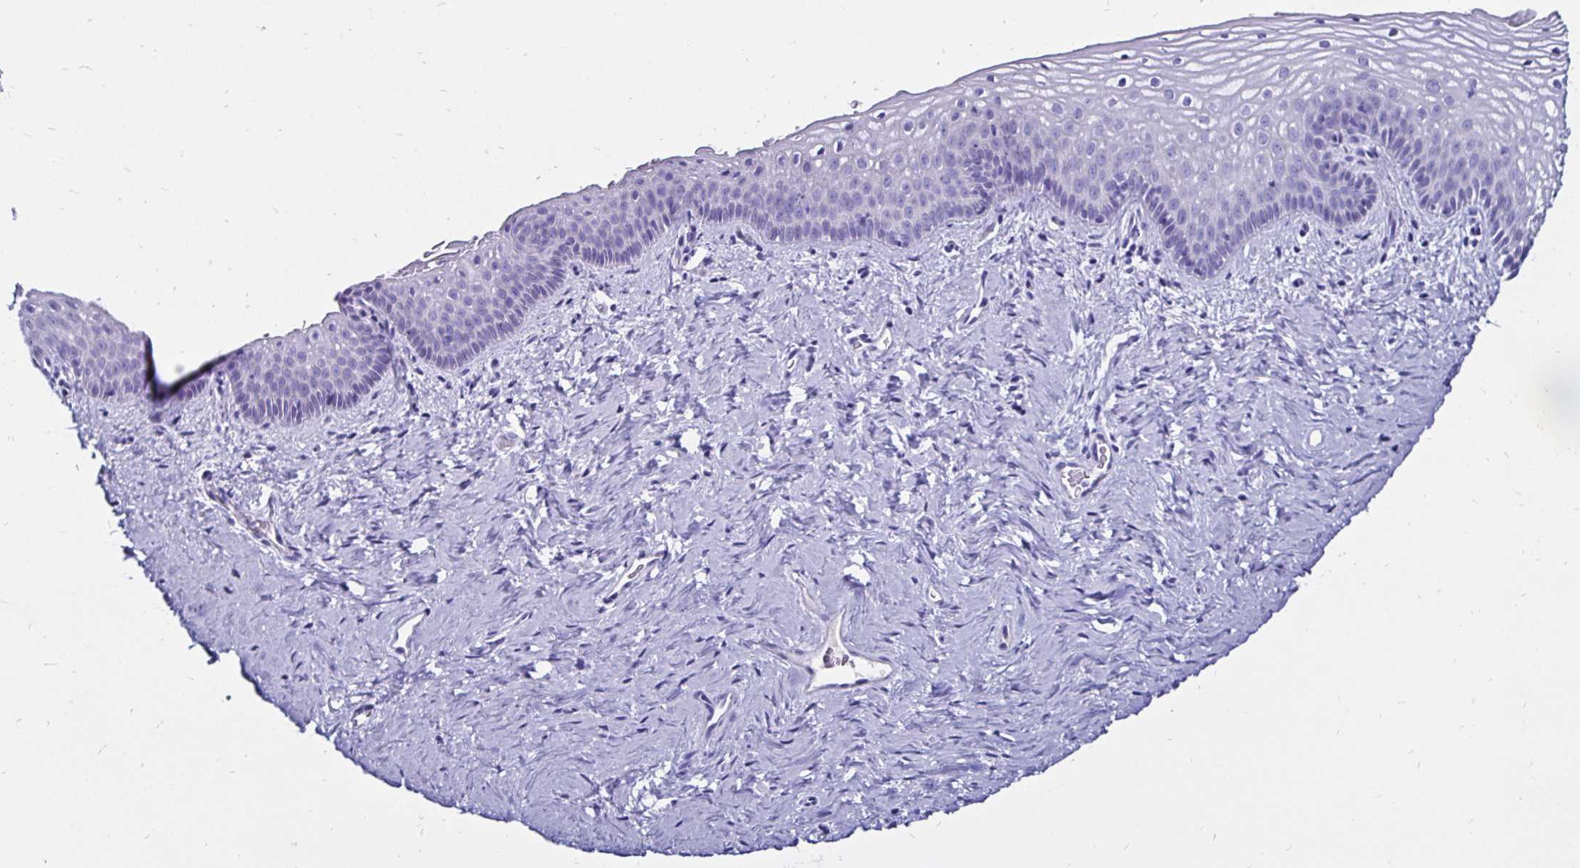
{"staining": {"intensity": "negative", "quantity": "none", "location": "none"}, "tissue": "vagina", "cell_type": "Squamous epithelial cells", "image_type": "normal", "snomed": [{"axis": "morphology", "description": "Normal tissue, NOS"}, {"axis": "topography", "description": "Vagina"}], "caption": "Squamous epithelial cells show no significant protein positivity in unremarkable vagina. (Stains: DAB immunohistochemistry (IHC) with hematoxylin counter stain, Microscopy: brightfield microscopy at high magnification).", "gene": "KCNT1", "patient": {"sex": "female", "age": 45}}